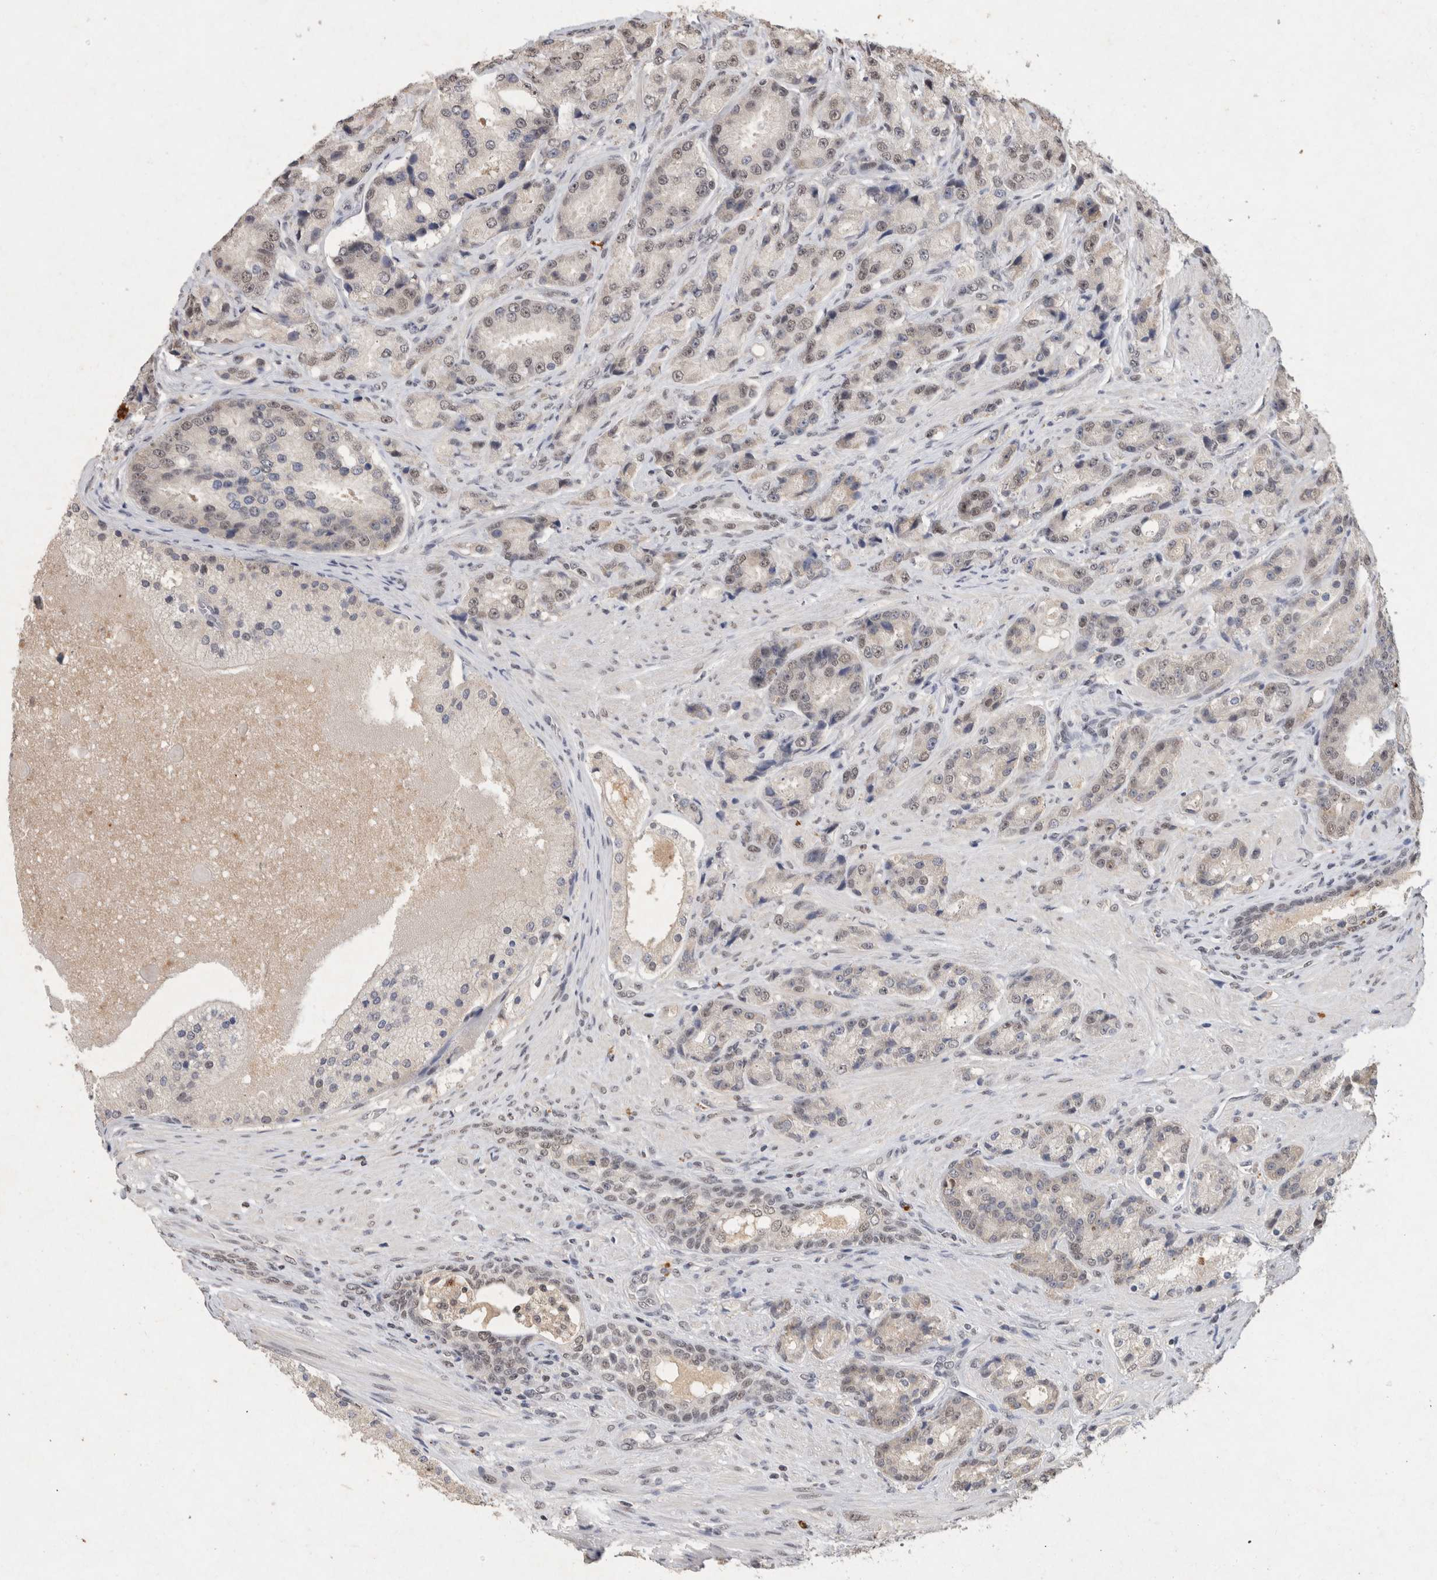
{"staining": {"intensity": "weak", "quantity": "25%-75%", "location": "cytoplasmic/membranous,nuclear"}, "tissue": "prostate cancer", "cell_type": "Tumor cells", "image_type": "cancer", "snomed": [{"axis": "morphology", "description": "Adenocarcinoma, High grade"}, {"axis": "topography", "description": "Prostate"}], "caption": "Immunohistochemical staining of prostate high-grade adenocarcinoma demonstrates low levels of weak cytoplasmic/membranous and nuclear protein staining in about 25%-75% of tumor cells.", "gene": "XRCC5", "patient": {"sex": "male", "age": 60}}